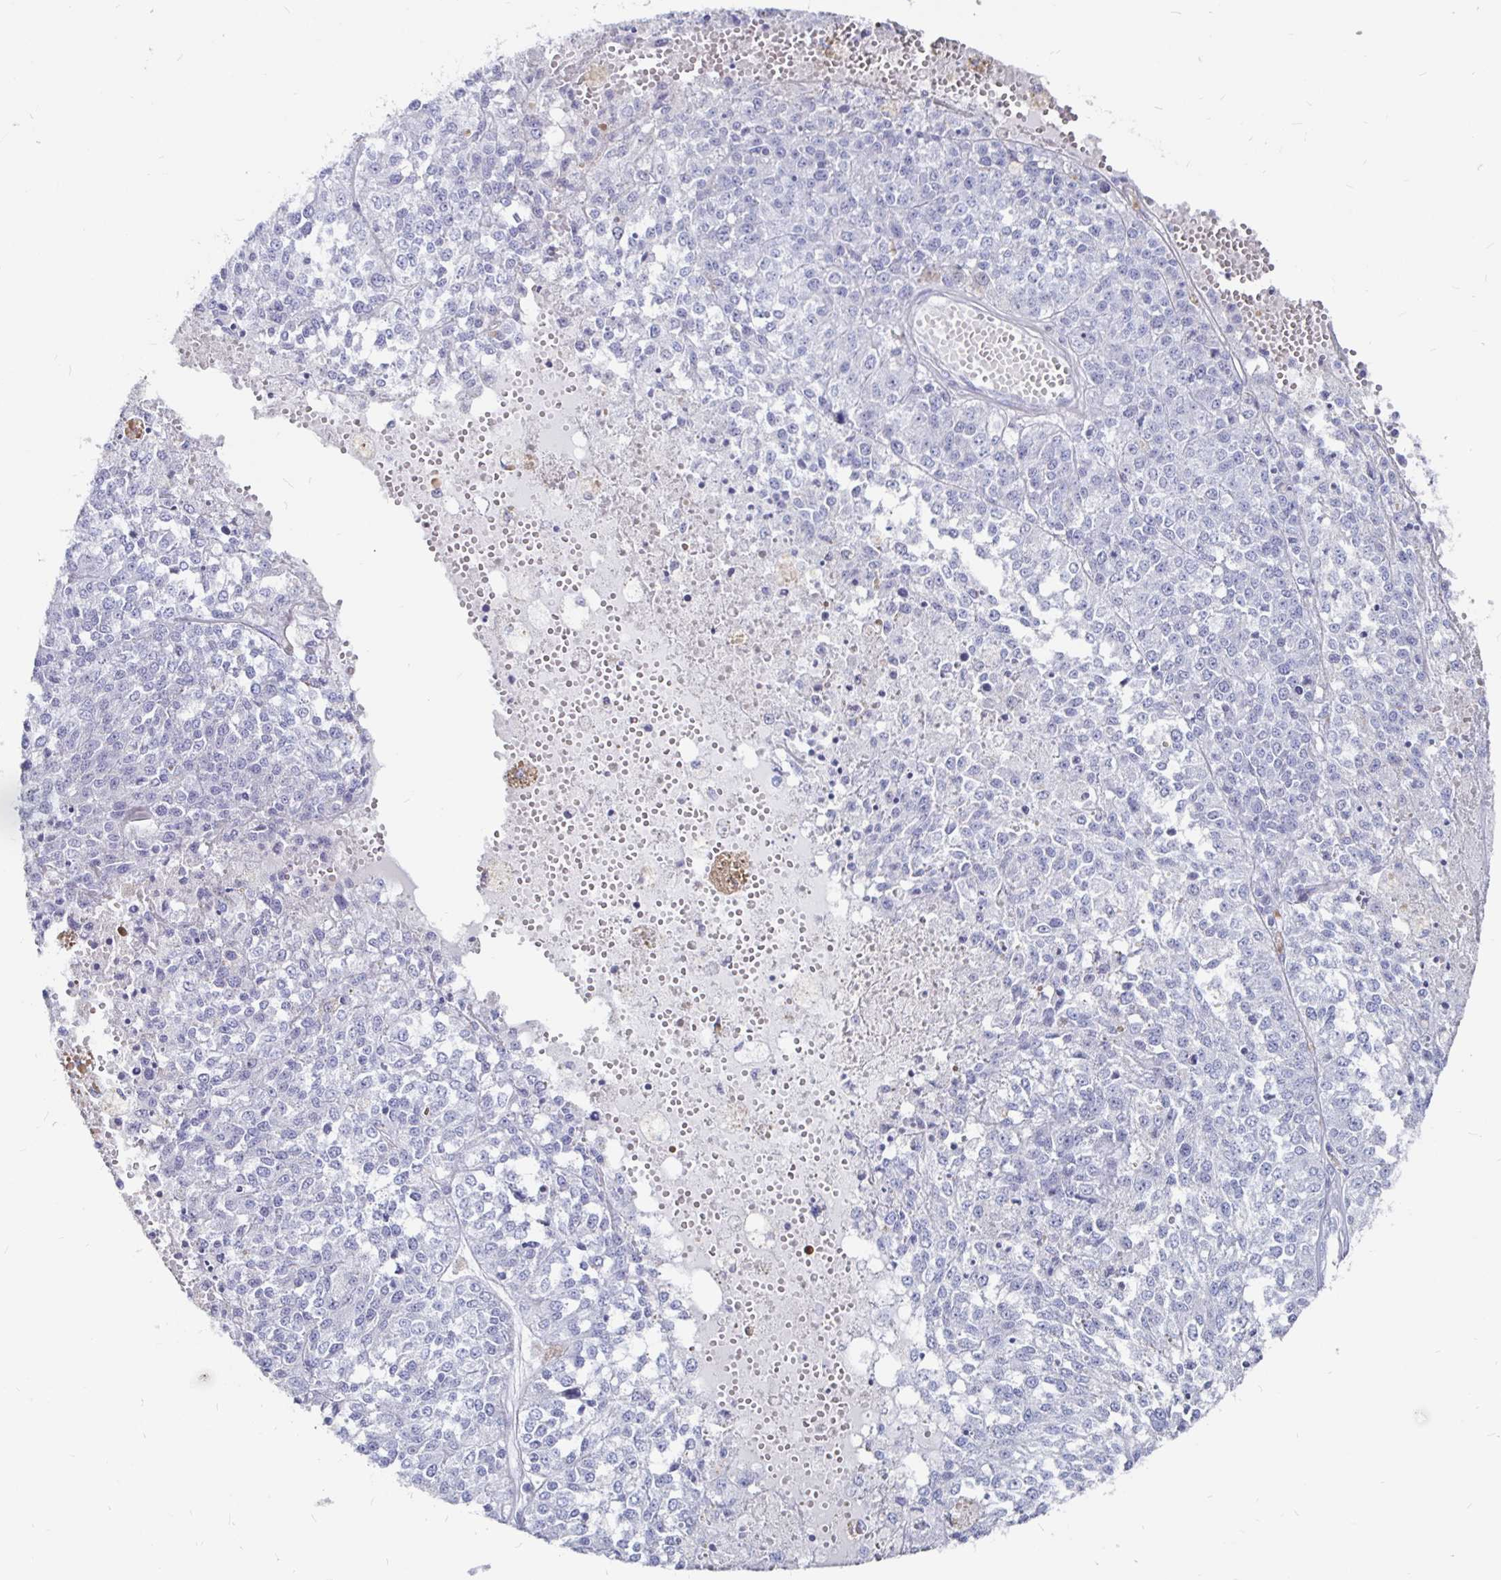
{"staining": {"intensity": "negative", "quantity": "none", "location": "none"}, "tissue": "melanoma", "cell_type": "Tumor cells", "image_type": "cancer", "snomed": [{"axis": "morphology", "description": "Malignant melanoma, Metastatic site"}, {"axis": "topography", "description": "Lymph node"}], "caption": "The immunohistochemistry (IHC) image has no significant staining in tumor cells of malignant melanoma (metastatic site) tissue. (Stains: DAB IHC with hematoxylin counter stain, Microscopy: brightfield microscopy at high magnification).", "gene": "LUZP4", "patient": {"sex": "female", "age": 64}}